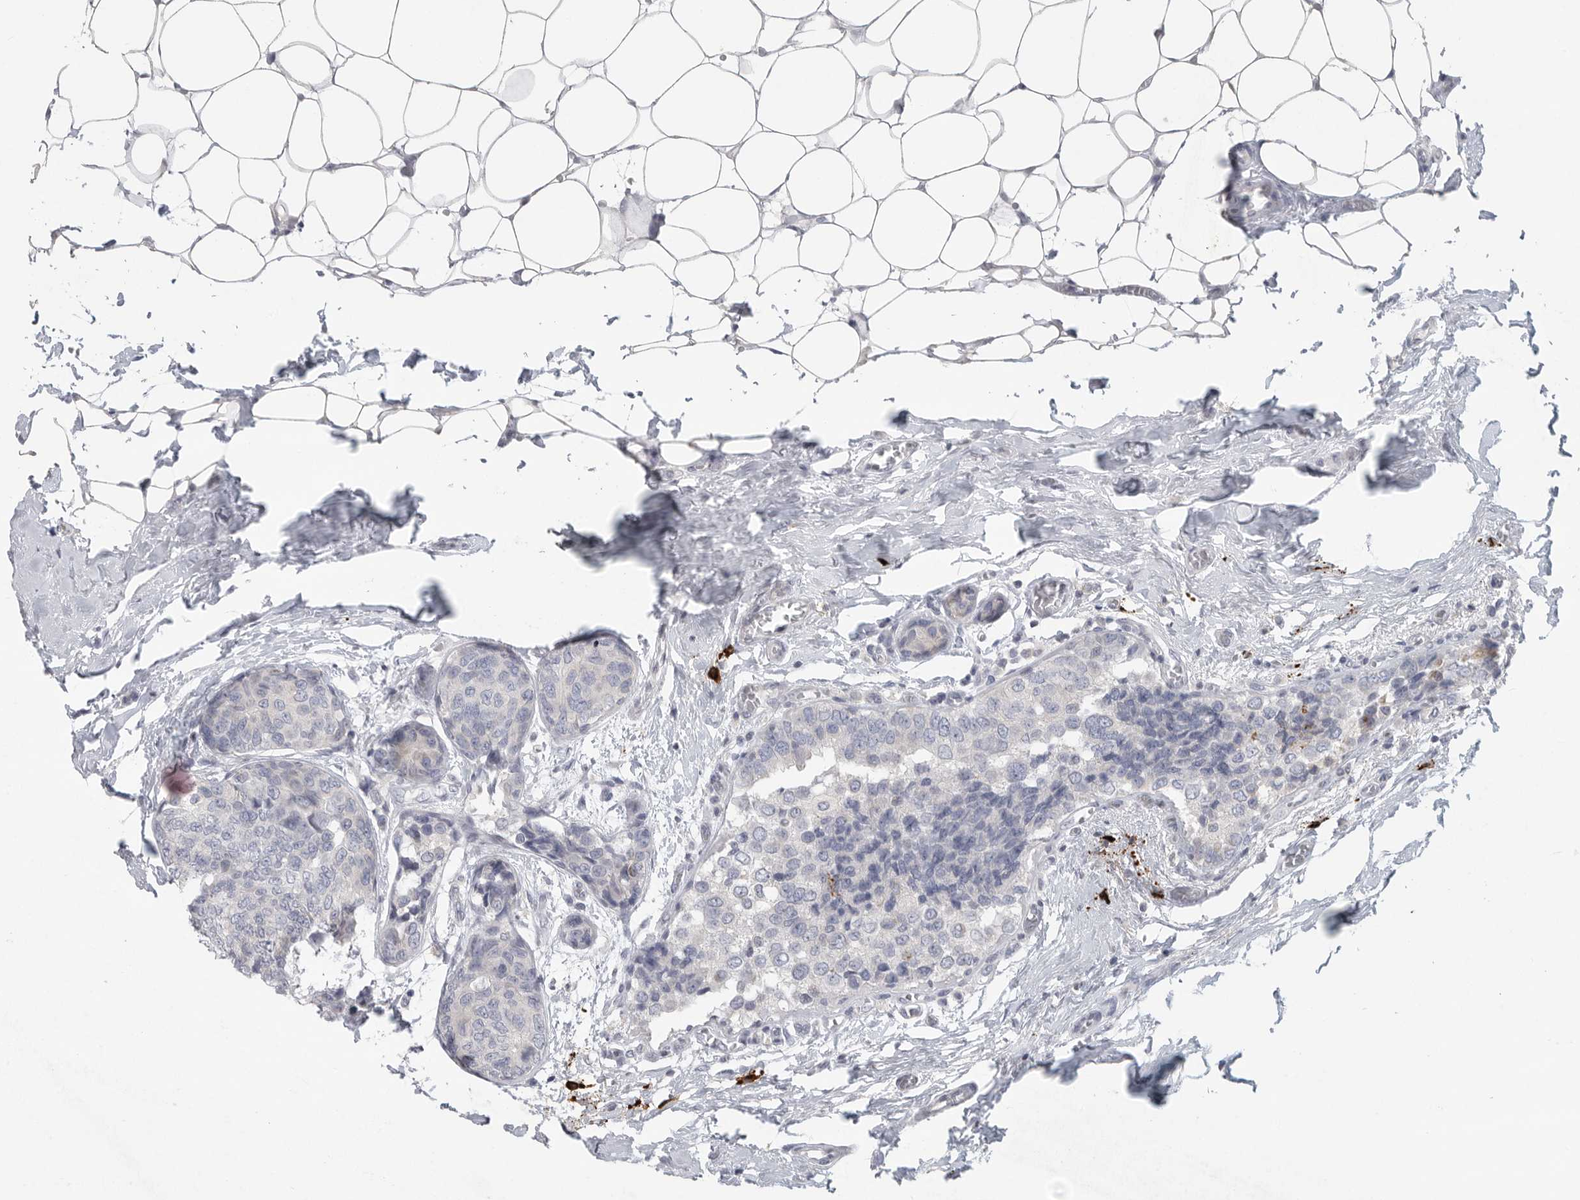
{"staining": {"intensity": "negative", "quantity": "none", "location": "none"}, "tissue": "breast cancer", "cell_type": "Tumor cells", "image_type": "cancer", "snomed": [{"axis": "morphology", "description": "Normal tissue, NOS"}, {"axis": "morphology", "description": "Duct carcinoma"}, {"axis": "topography", "description": "Breast"}], "caption": "This is an IHC micrograph of breast invasive ductal carcinoma. There is no expression in tumor cells.", "gene": "TMEM69", "patient": {"sex": "female", "age": 43}}